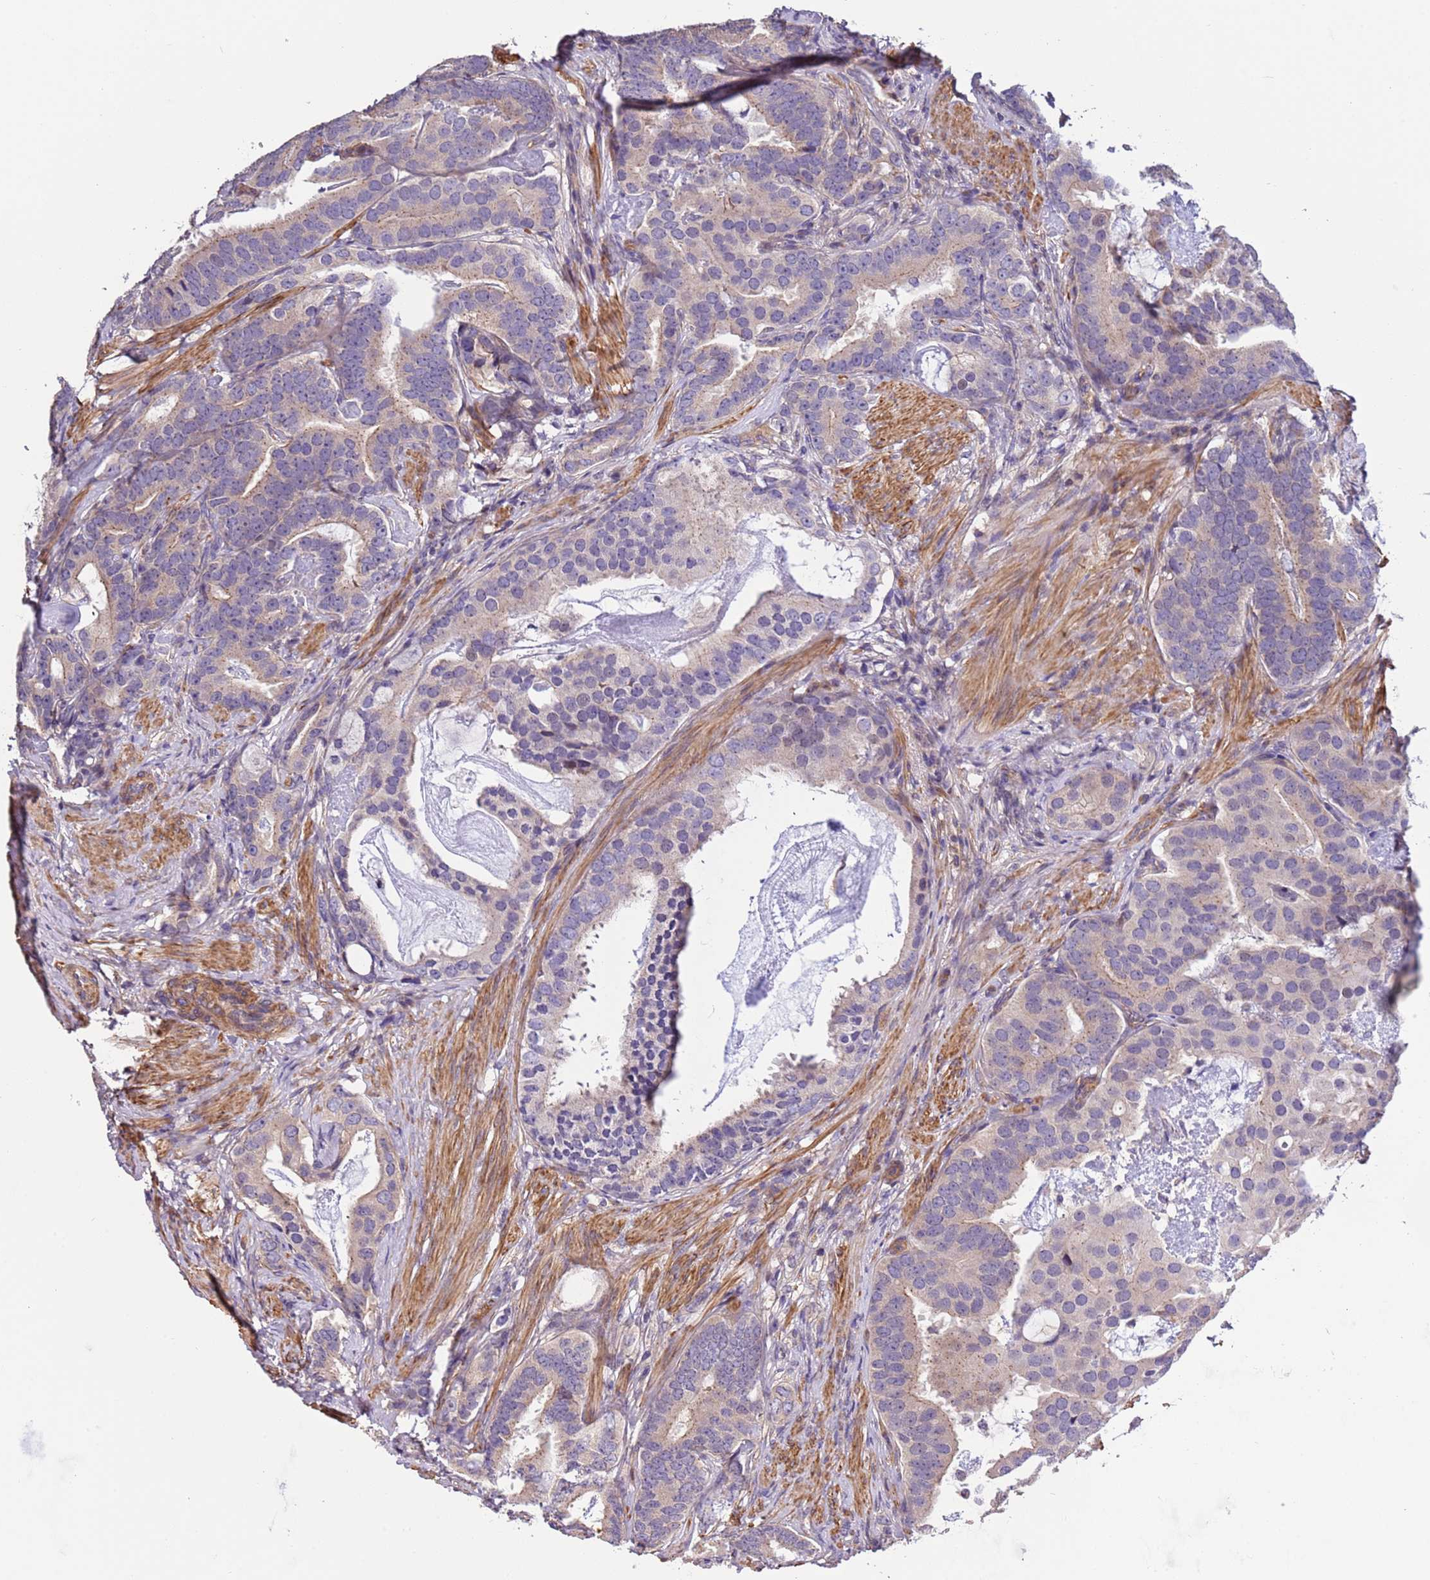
{"staining": {"intensity": "negative", "quantity": "none", "location": "none"}, "tissue": "prostate cancer", "cell_type": "Tumor cells", "image_type": "cancer", "snomed": [{"axis": "morphology", "description": "Adenocarcinoma, Low grade"}, {"axis": "topography", "description": "Prostate"}], "caption": "A histopathology image of human low-grade adenocarcinoma (prostate) is negative for staining in tumor cells. (DAB (3,3'-diaminobenzidine) immunohistochemistry (IHC), high magnification).", "gene": "LAMB4", "patient": {"sex": "male", "age": 71}}